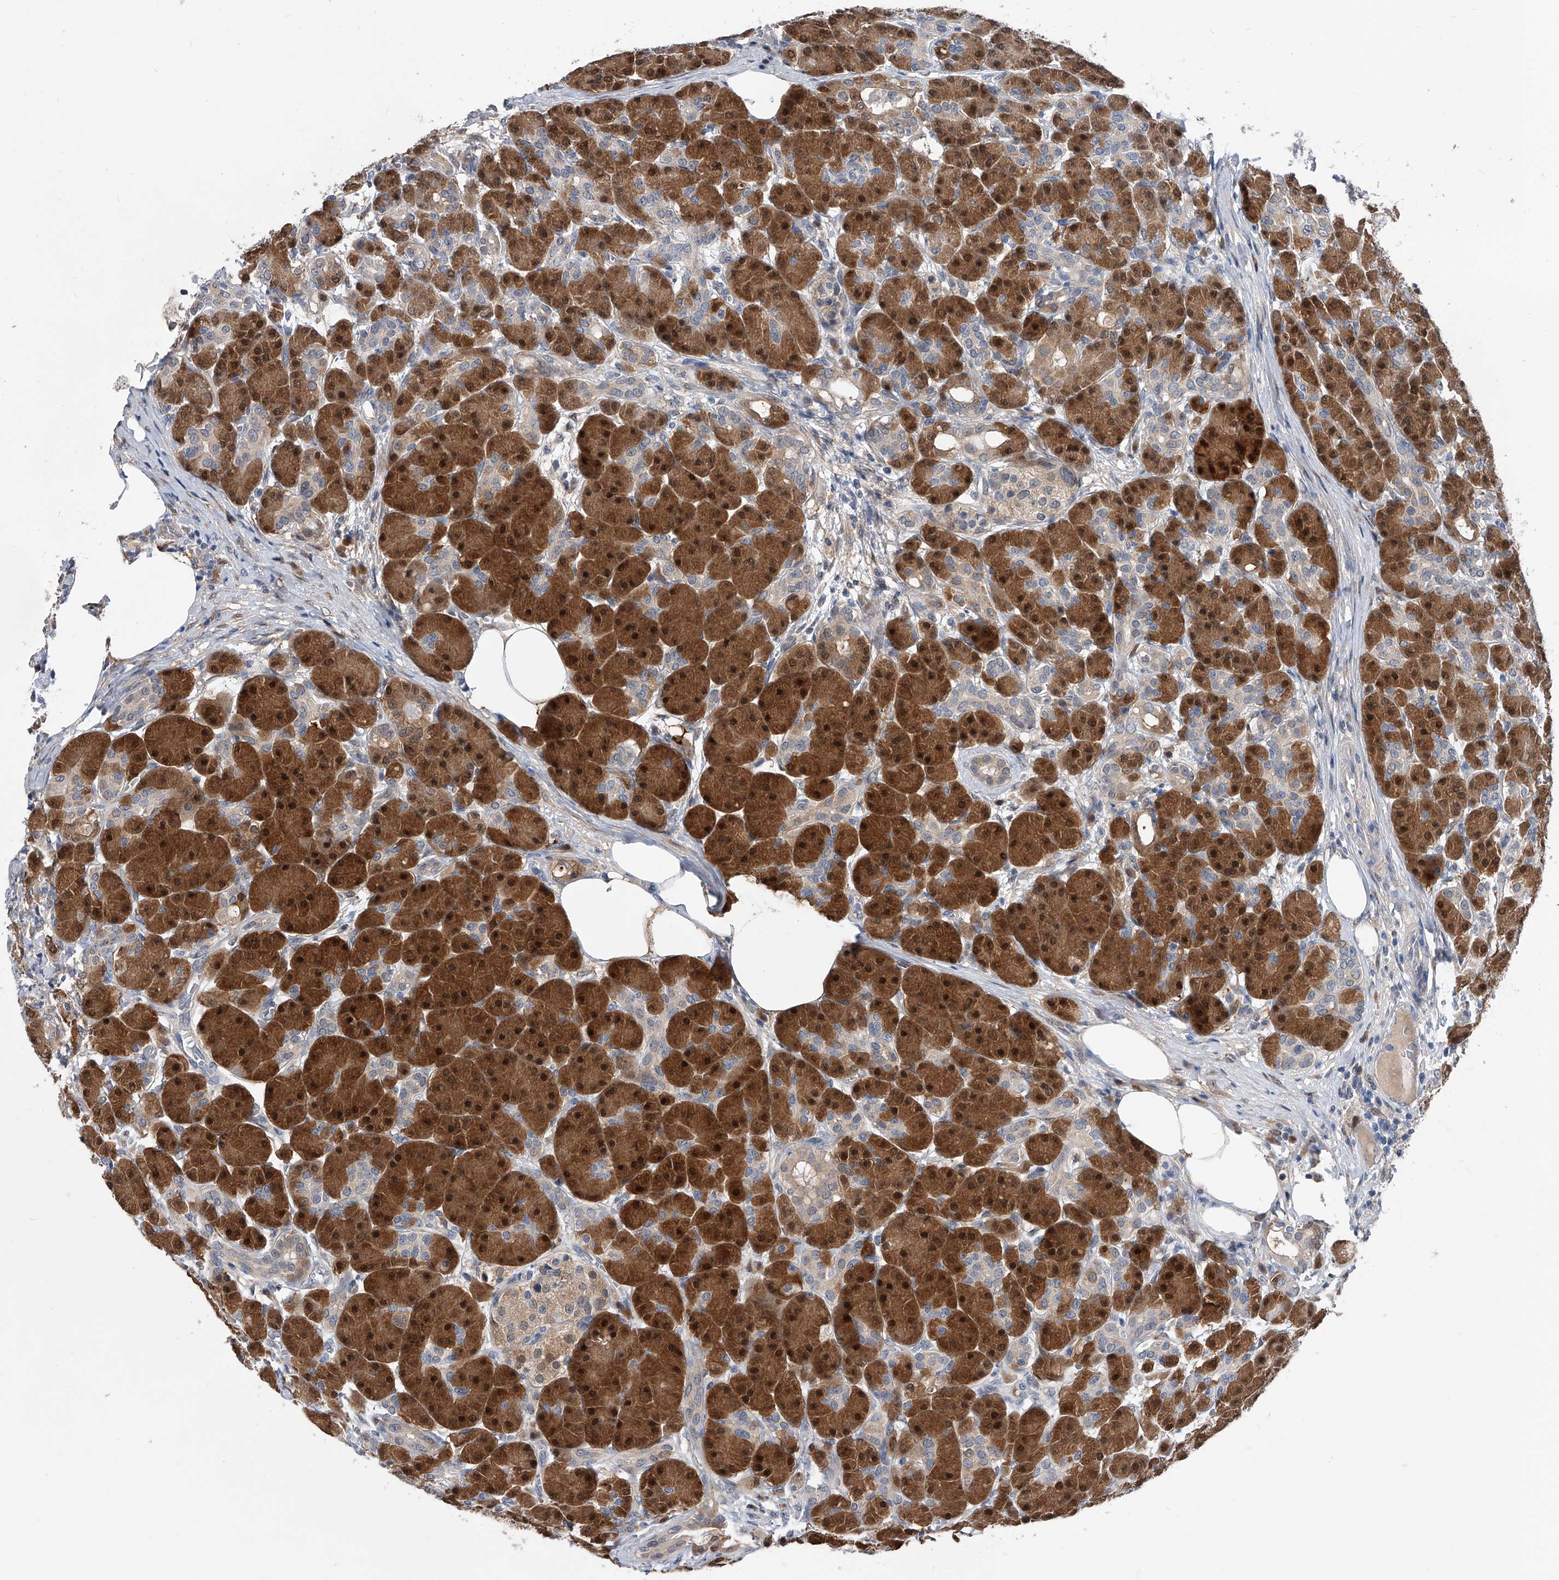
{"staining": {"intensity": "strong", "quantity": ">75%", "location": "cytoplasmic/membranous,nuclear"}, "tissue": "pancreas", "cell_type": "Exocrine glandular cells", "image_type": "normal", "snomed": [{"axis": "morphology", "description": "Normal tissue, NOS"}, {"axis": "topography", "description": "Pancreas"}], "caption": "Exocrine glandular cells display strong cytoplasmic/membranous,nuclear expression in about >75% of cells in benign pancreas.", "gene": "PGM3", "patient": {"sex": "male", "age": 63}}